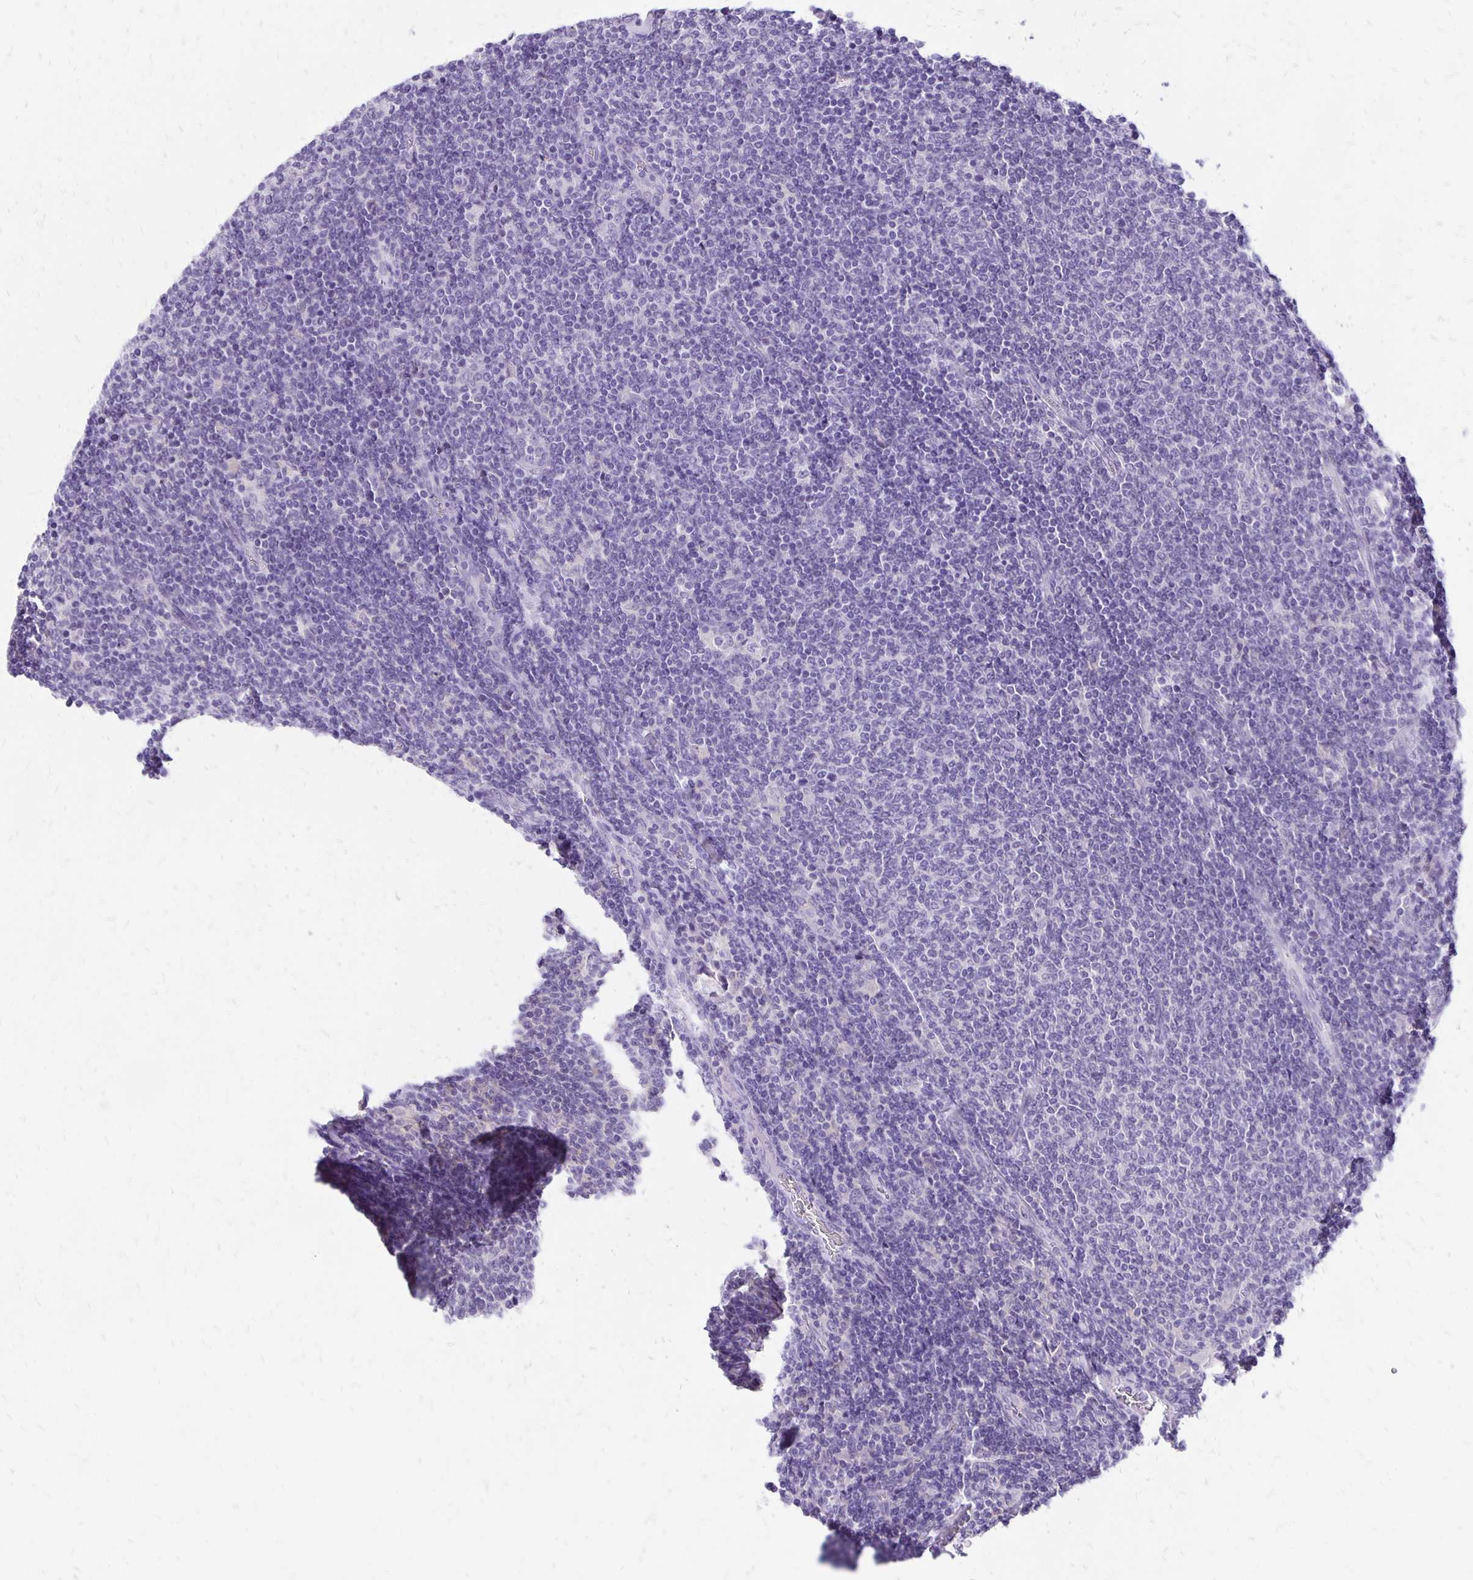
{"staining": {"intensity": "negative", "quantity": "none", "location": "none"}, "tissue": "lymphoma", "cell_type": "Tumor cells", "image_type": "cancer", "snomed": [{"axis": "morphology", "description": "Malignant lymphoma, non-Hodgkin's type, Low grade"}, {"axis": "topography", "description": "Lymph node"}], "caption": "Tumor cells show no significant protein staining in lymphoma.", "gene": "ANKRD45", "patient": {"sex": "male", "age": 52}}